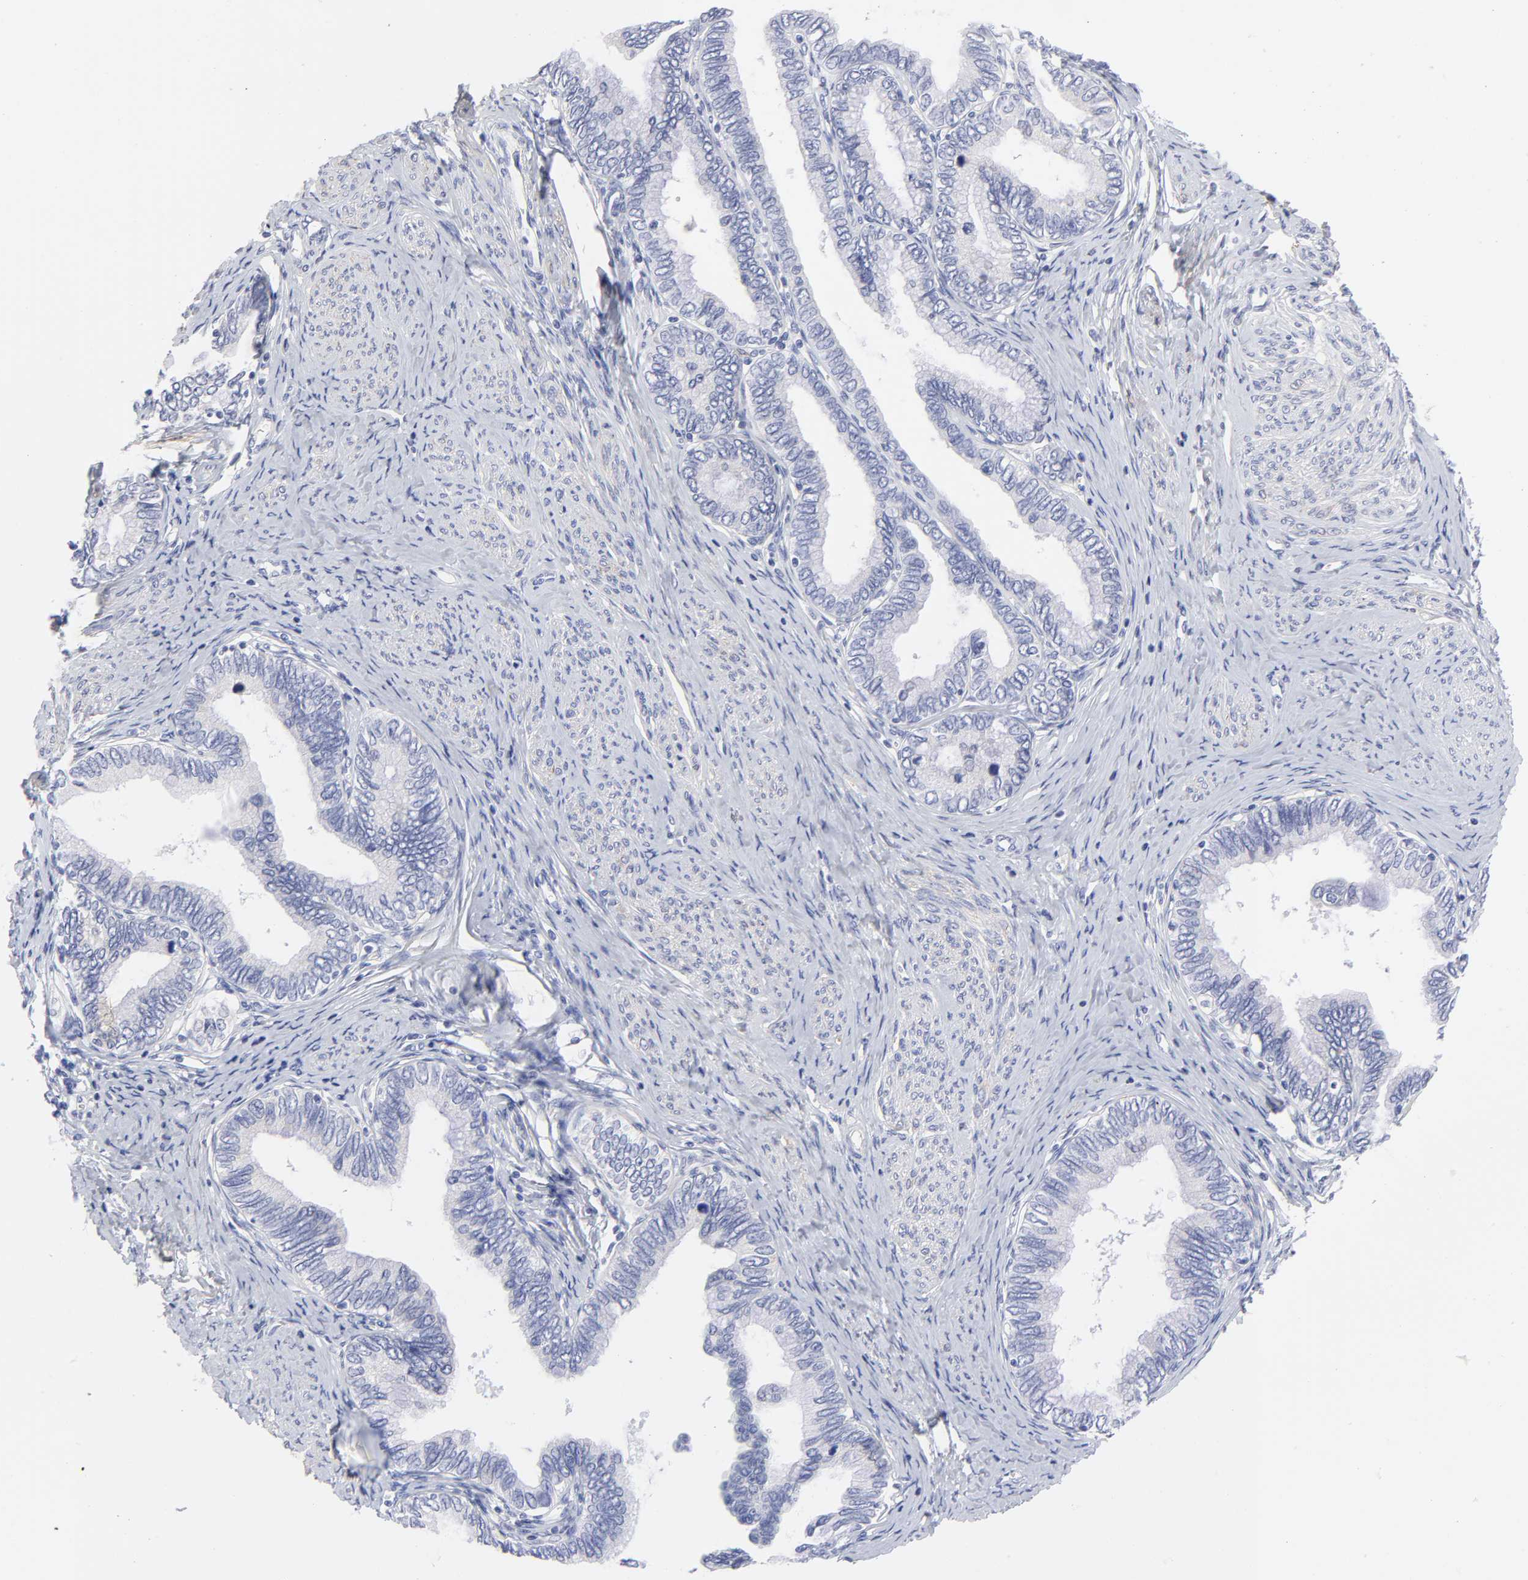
{"staining": {"intensity": "negative", "quantity": "none", "location": "none"}, "tissue": "cervical cancer", "cell_type": "Tumor cells", "image_type": "cancer", "snomed": [{"axis": "morphology", "description": "Adenocarcinoma, NOS"}, {"axis": "topography", "description": "Cervix"}], "caption": "High magnification brightfield microscopy of cervical cancer stained with DAB (3,3'-diaminobenzidine) (brown) and counterstained with hematoxylin (blue): tumor cells show no significant staining.", "gene": "DUSP9", "patient": {"sex": "female", "age": 49}}